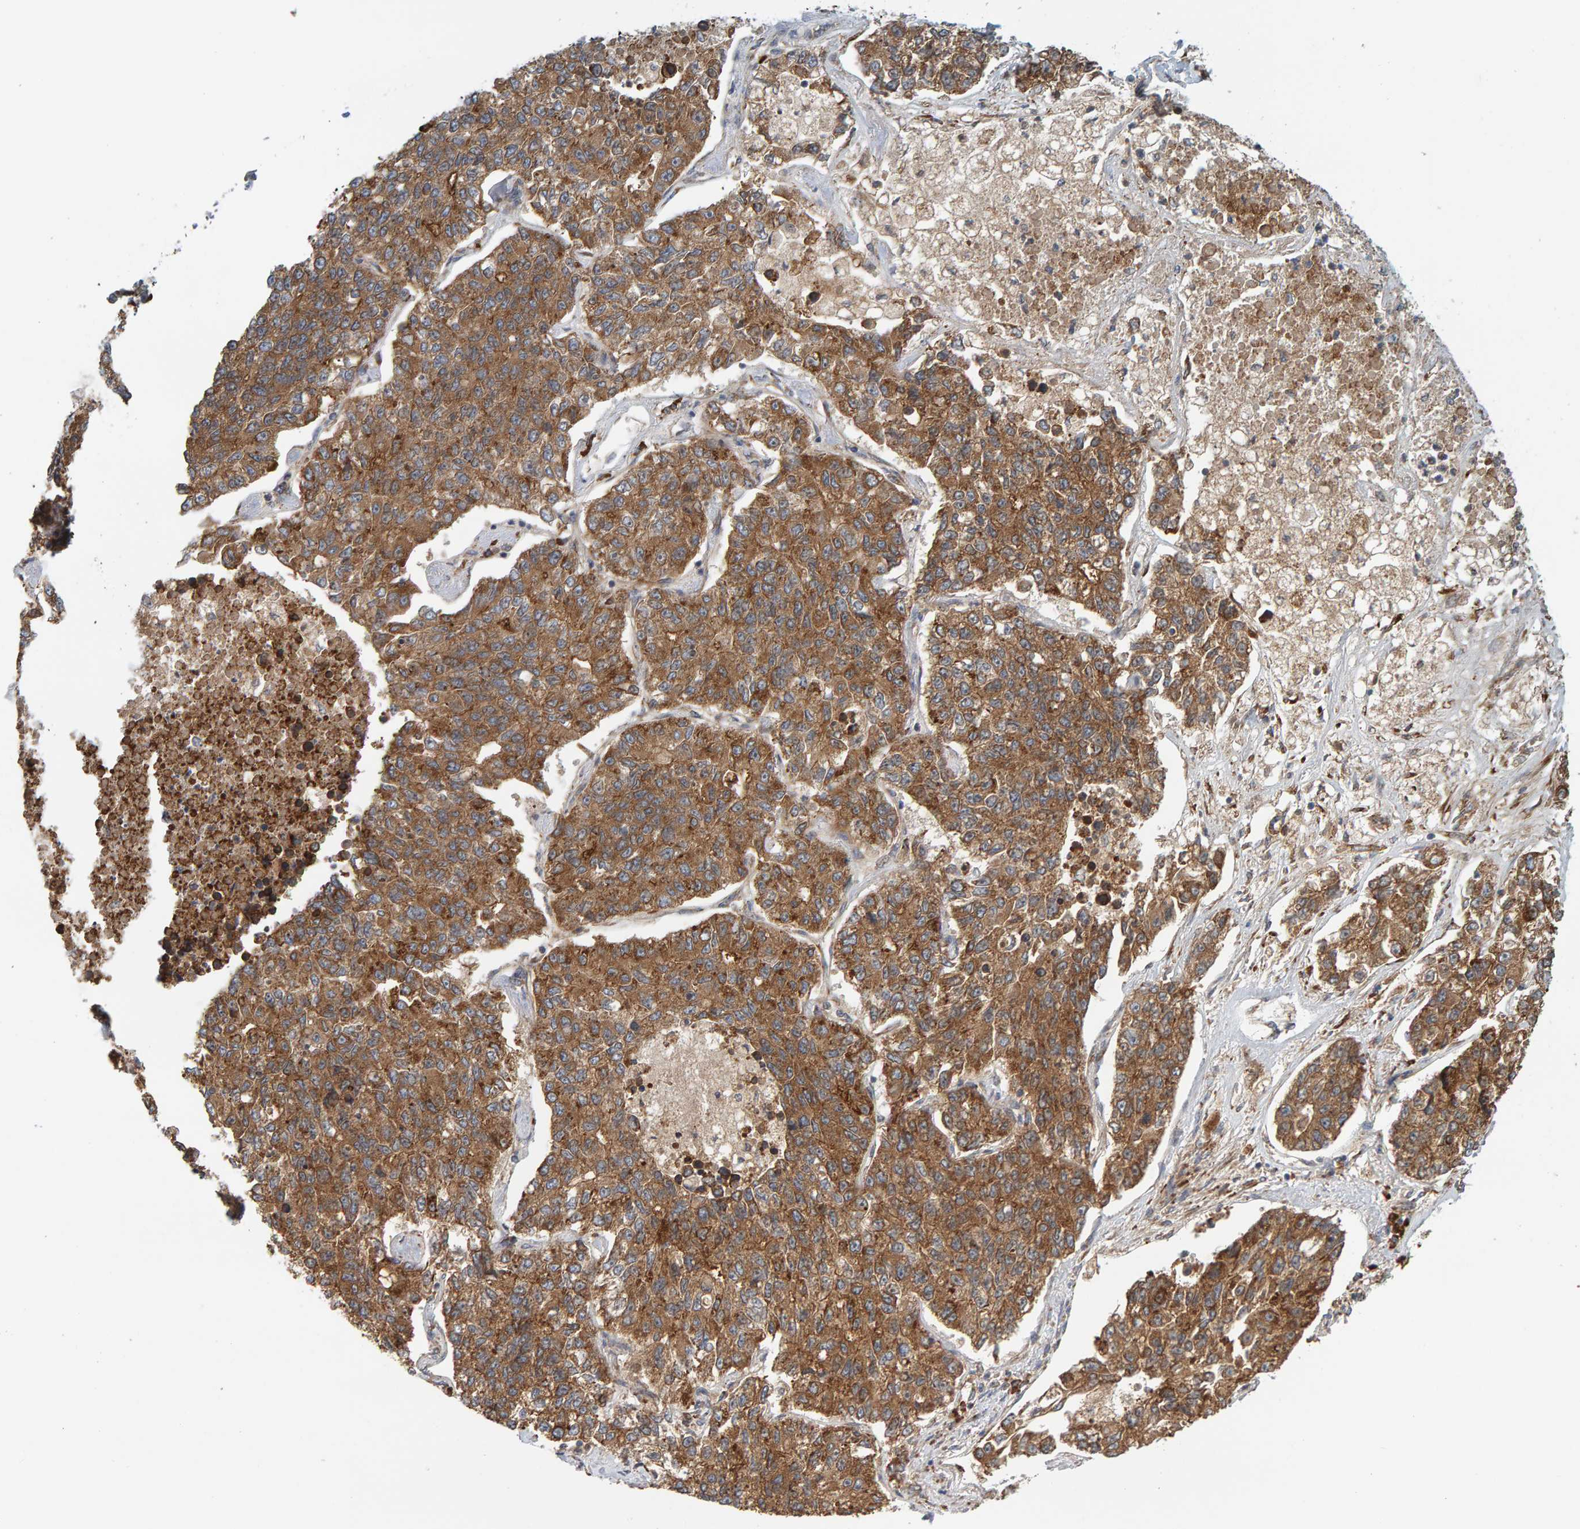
{"staining": {"intensity": "moderate", "quantity": ">75%", "location": "cytoplasmic/membranous"}, "tissue": "lung cancer", "cell_type": "Tumor cells", "image_type": "cancer", "snomed": [{"axis": "morphology", "description": "Adenocarcinoma, NOS"}, {"axis": "topography", "description": "Lung"}], "caption": "Protein staining of lung cancer tissue reveals moderate cytoplasmic/membranous staining in approximately >75% of tumor cells.", "gene": "BAIAP2", "patient": {"sex": "male", "age": 49}}